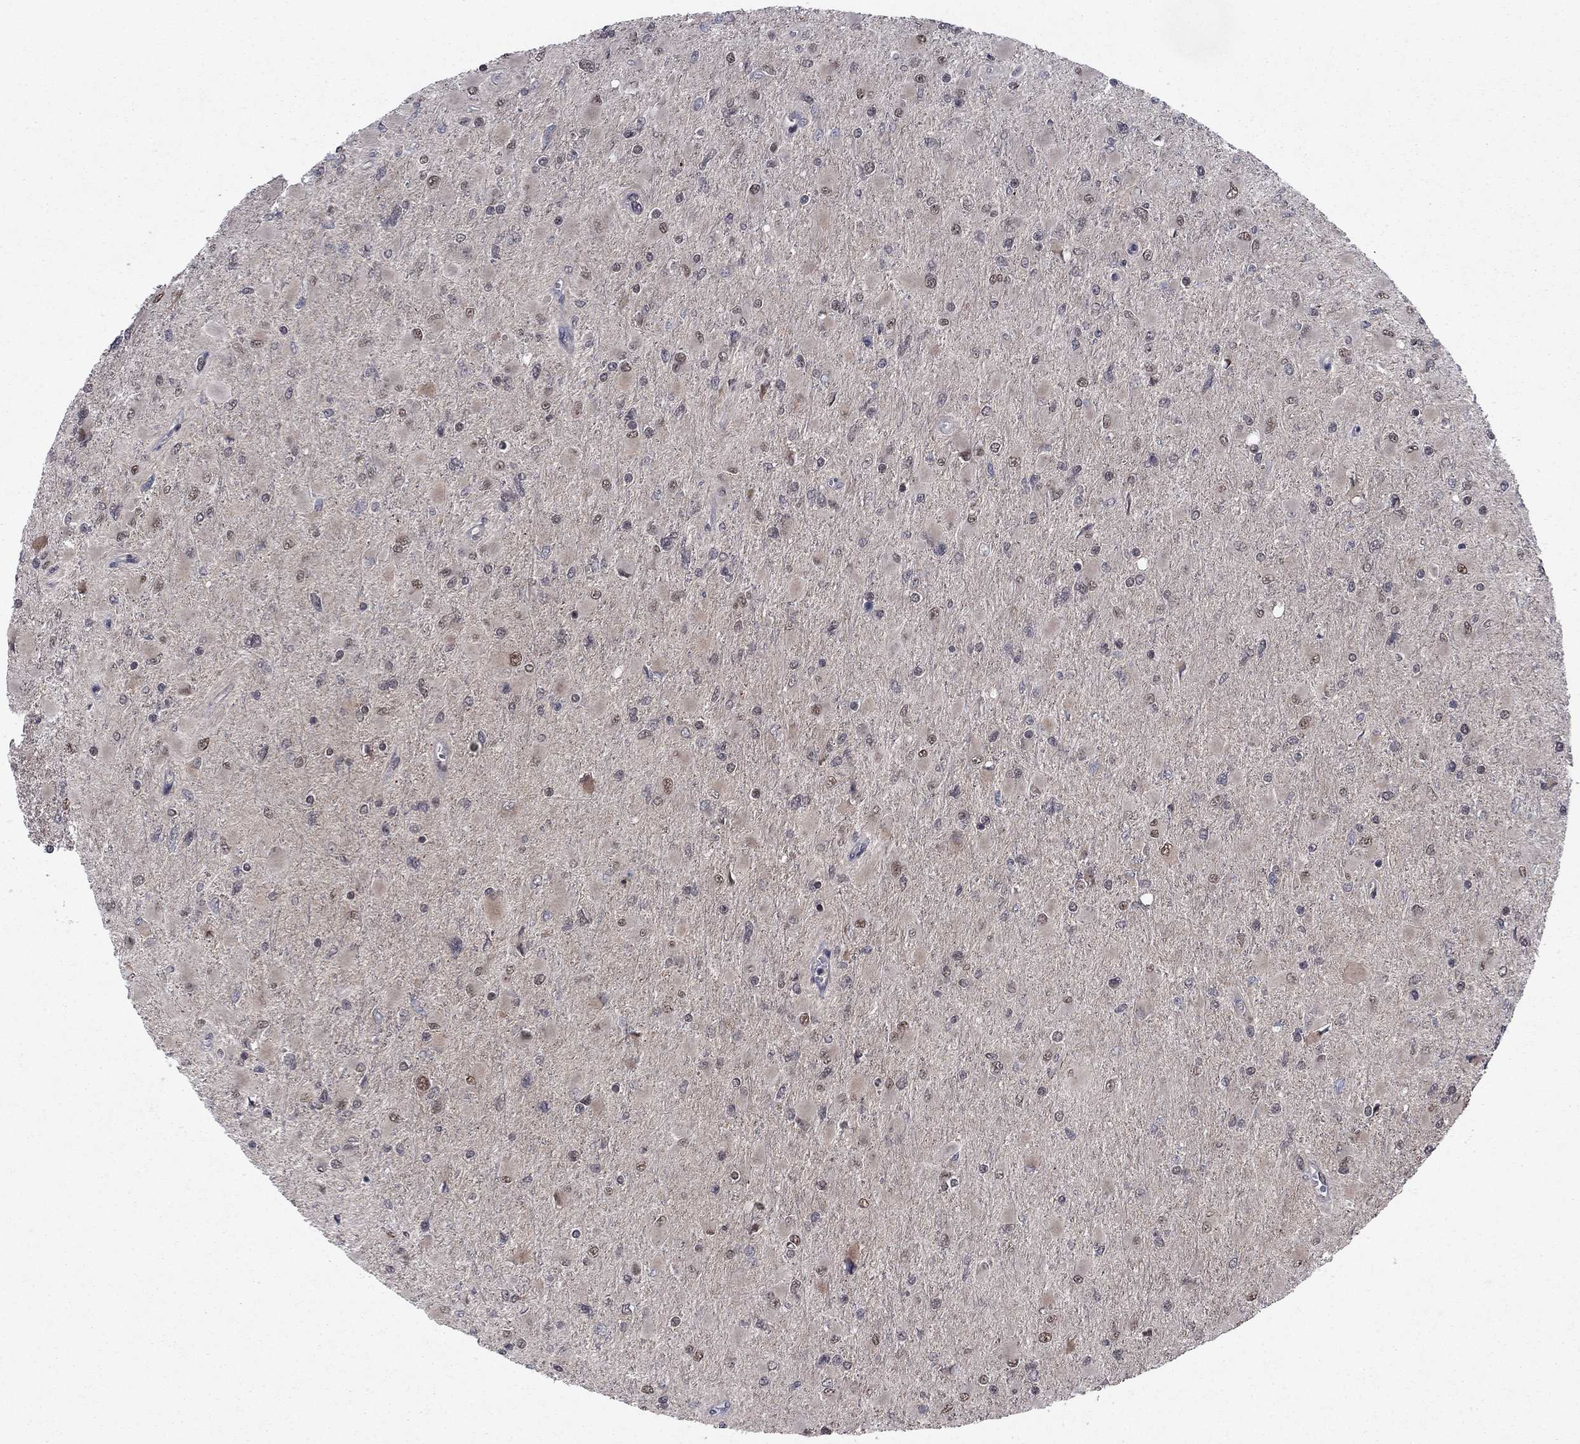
{"staining": {"intensity": "weak", "quantity": "<25%", "location": "nuclear"}, "tissue": "glioma", "cell_type": "Tumor cells", "image_type": "cancer", "snomed": [{"axis": "morphology", "description": "Glioma, malignant, High grade"}, {"axis": "topography", "description": "Cerebral cortex"}], "caption": "A histopathology image of high-grade glioma (malignant) stained for a protein demonstrates no brown staining in tumor cells.", "gene": "PSMC1", "patient": {"sex": "female", "age": 36}}